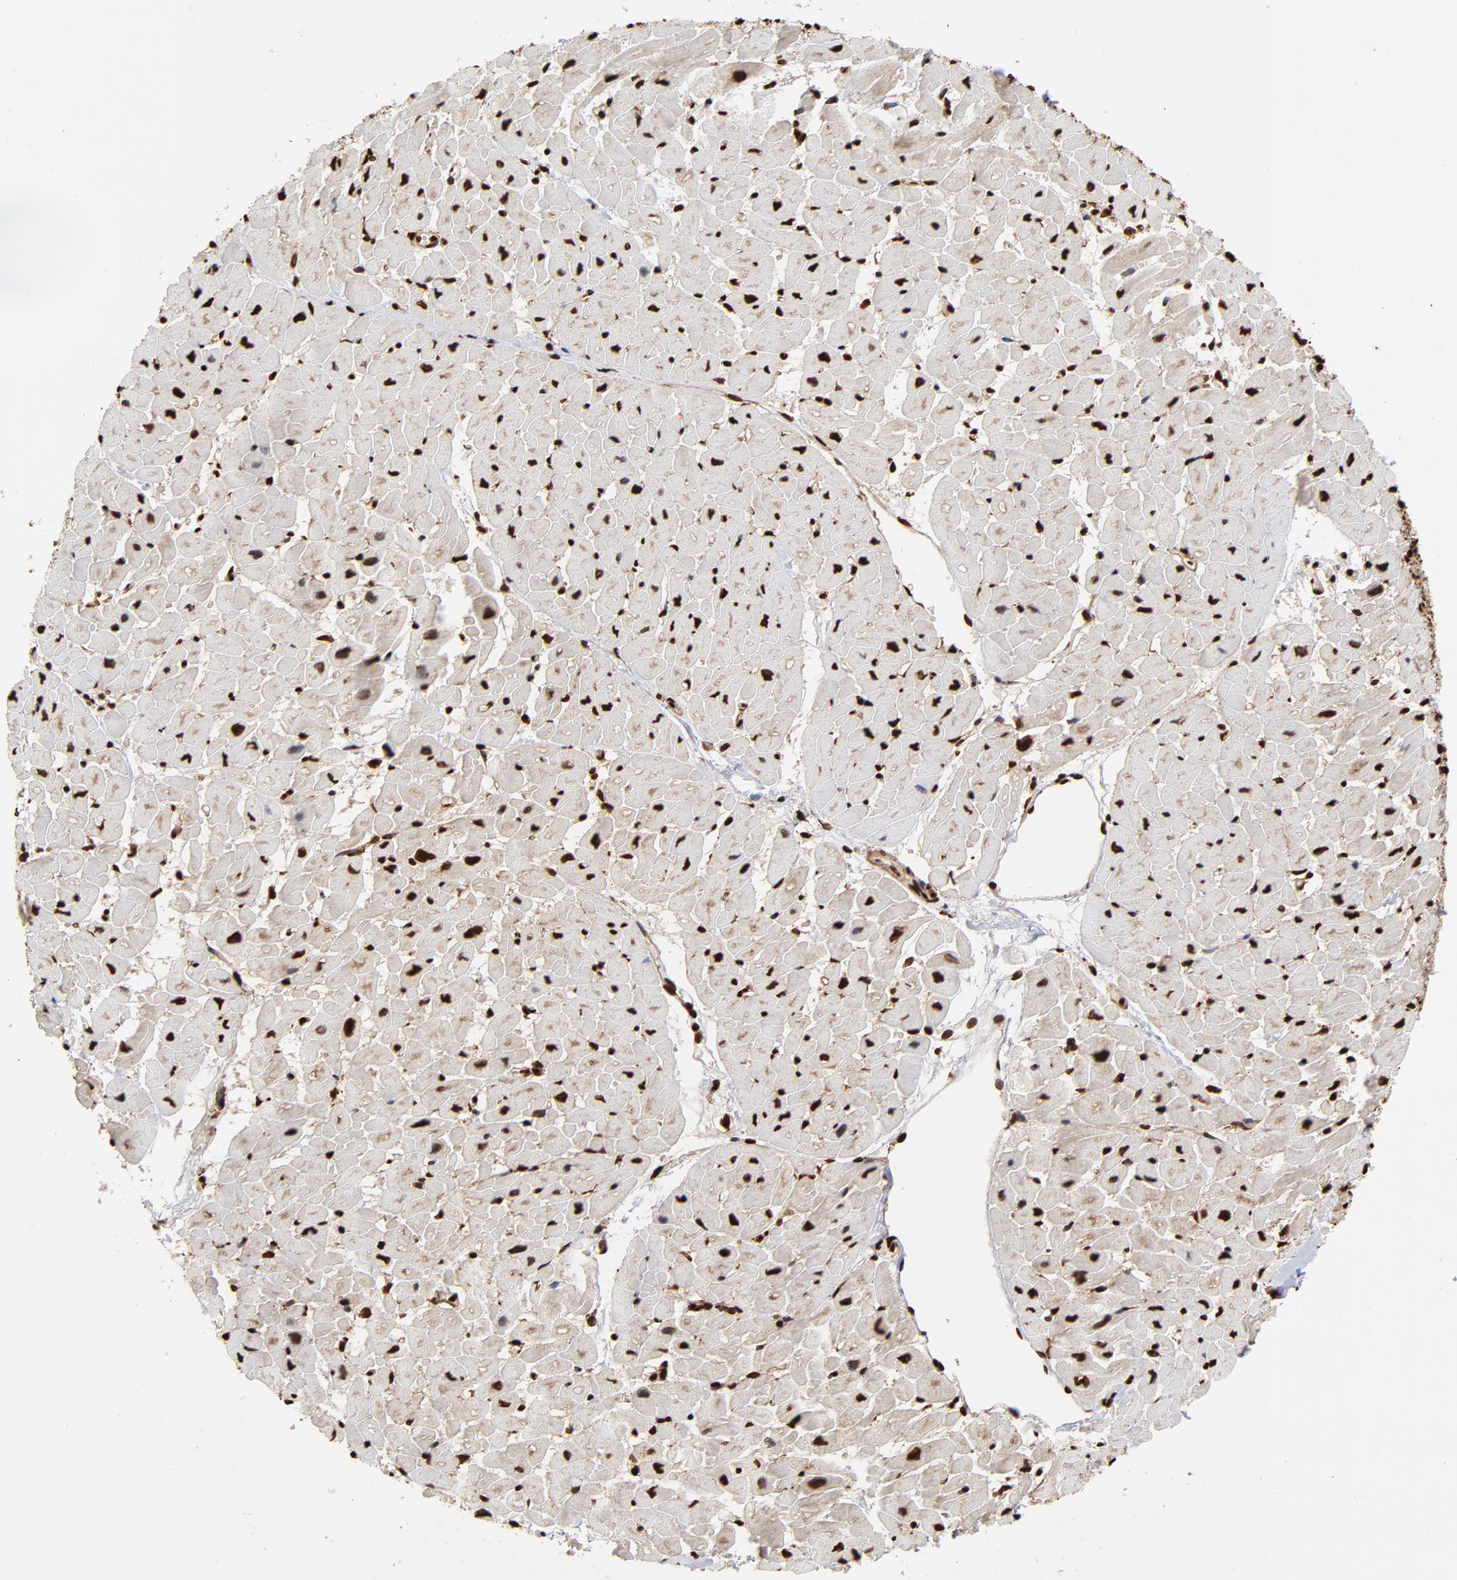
{"staining": {"intensity": "strong", "quantity": ">75%", "location": "nuclear"}, "tissue": "heart muscle", "cell_type": "Cardiomyocytes", "image_type": "normal", "snomed": [{"axis": "morphology", "description": "Normal tissue, NOS"}, {"axis": "topography", "description": "Heart"}], "caption": "Cardiomyocytes exhibit strong nuclear expression in about >75% of cells in unremarkable heart muscle. (DAB (3,3'-diaminobenzidine) = brown stain, brightfield microscopy at high magnification).", "gene": "ZNF544", "patient": {"sex": "male", "age": 45}}